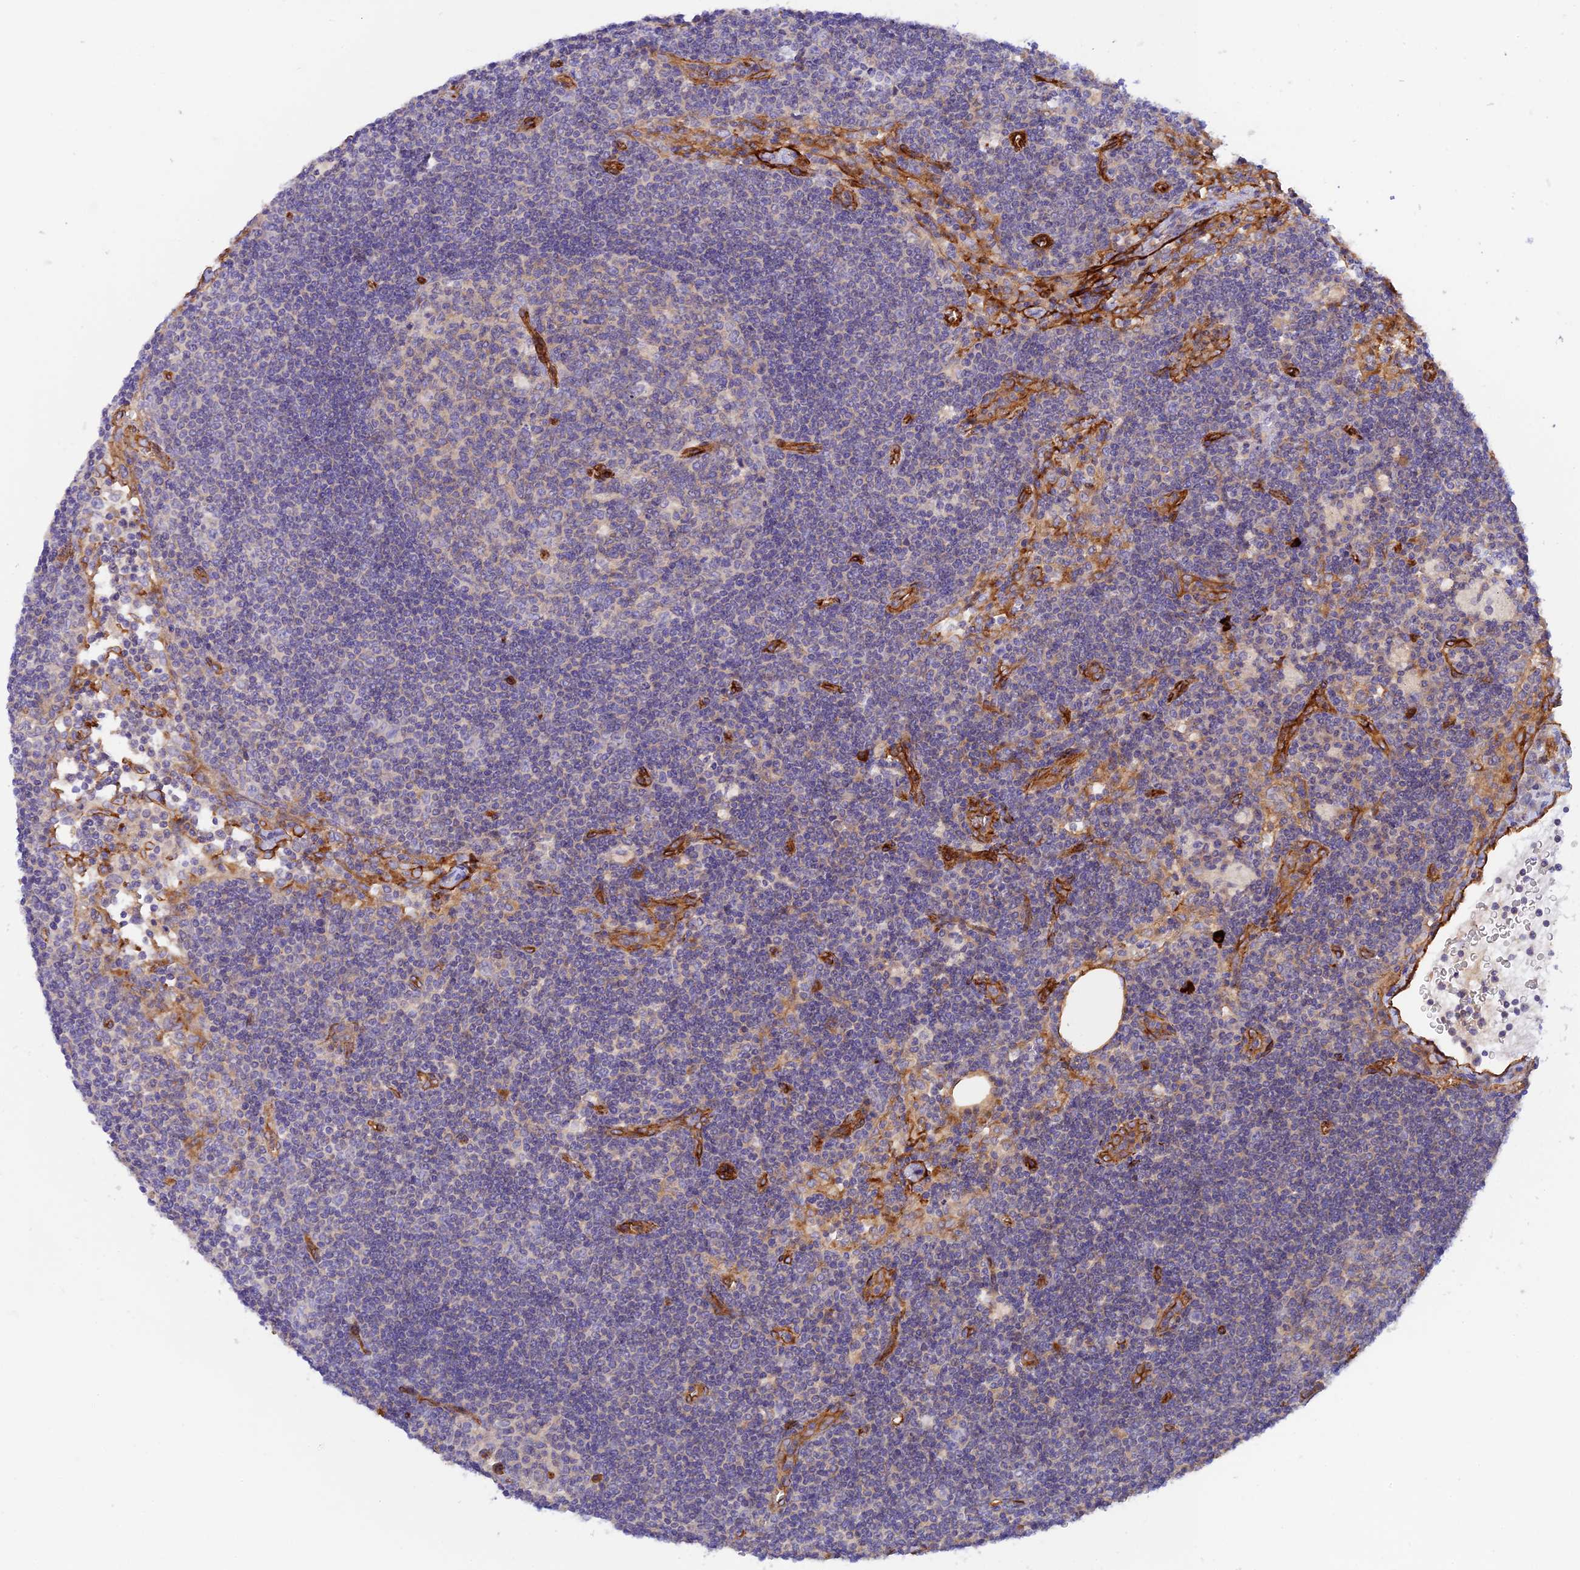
{"staining": {"intensity": "negative", "quantity": "none", "location": "none"}, "tissue": "lymph node", "cell_type": "Germinal center cells", "image_type": "normal", "snomed": [{"axis": "morphology", "description": "Normal tissue, NOS"}, {"axis": "topography", "description": "Lymph node"}], "caption": "Immunohistochemistry photomicrograph of unremarkable lymph node: human lymph node stained with DAB displays no significant protein expression in germinal center cells.", "gene": "MYO9A", "patient": {"sex": "male", "age": 58}}